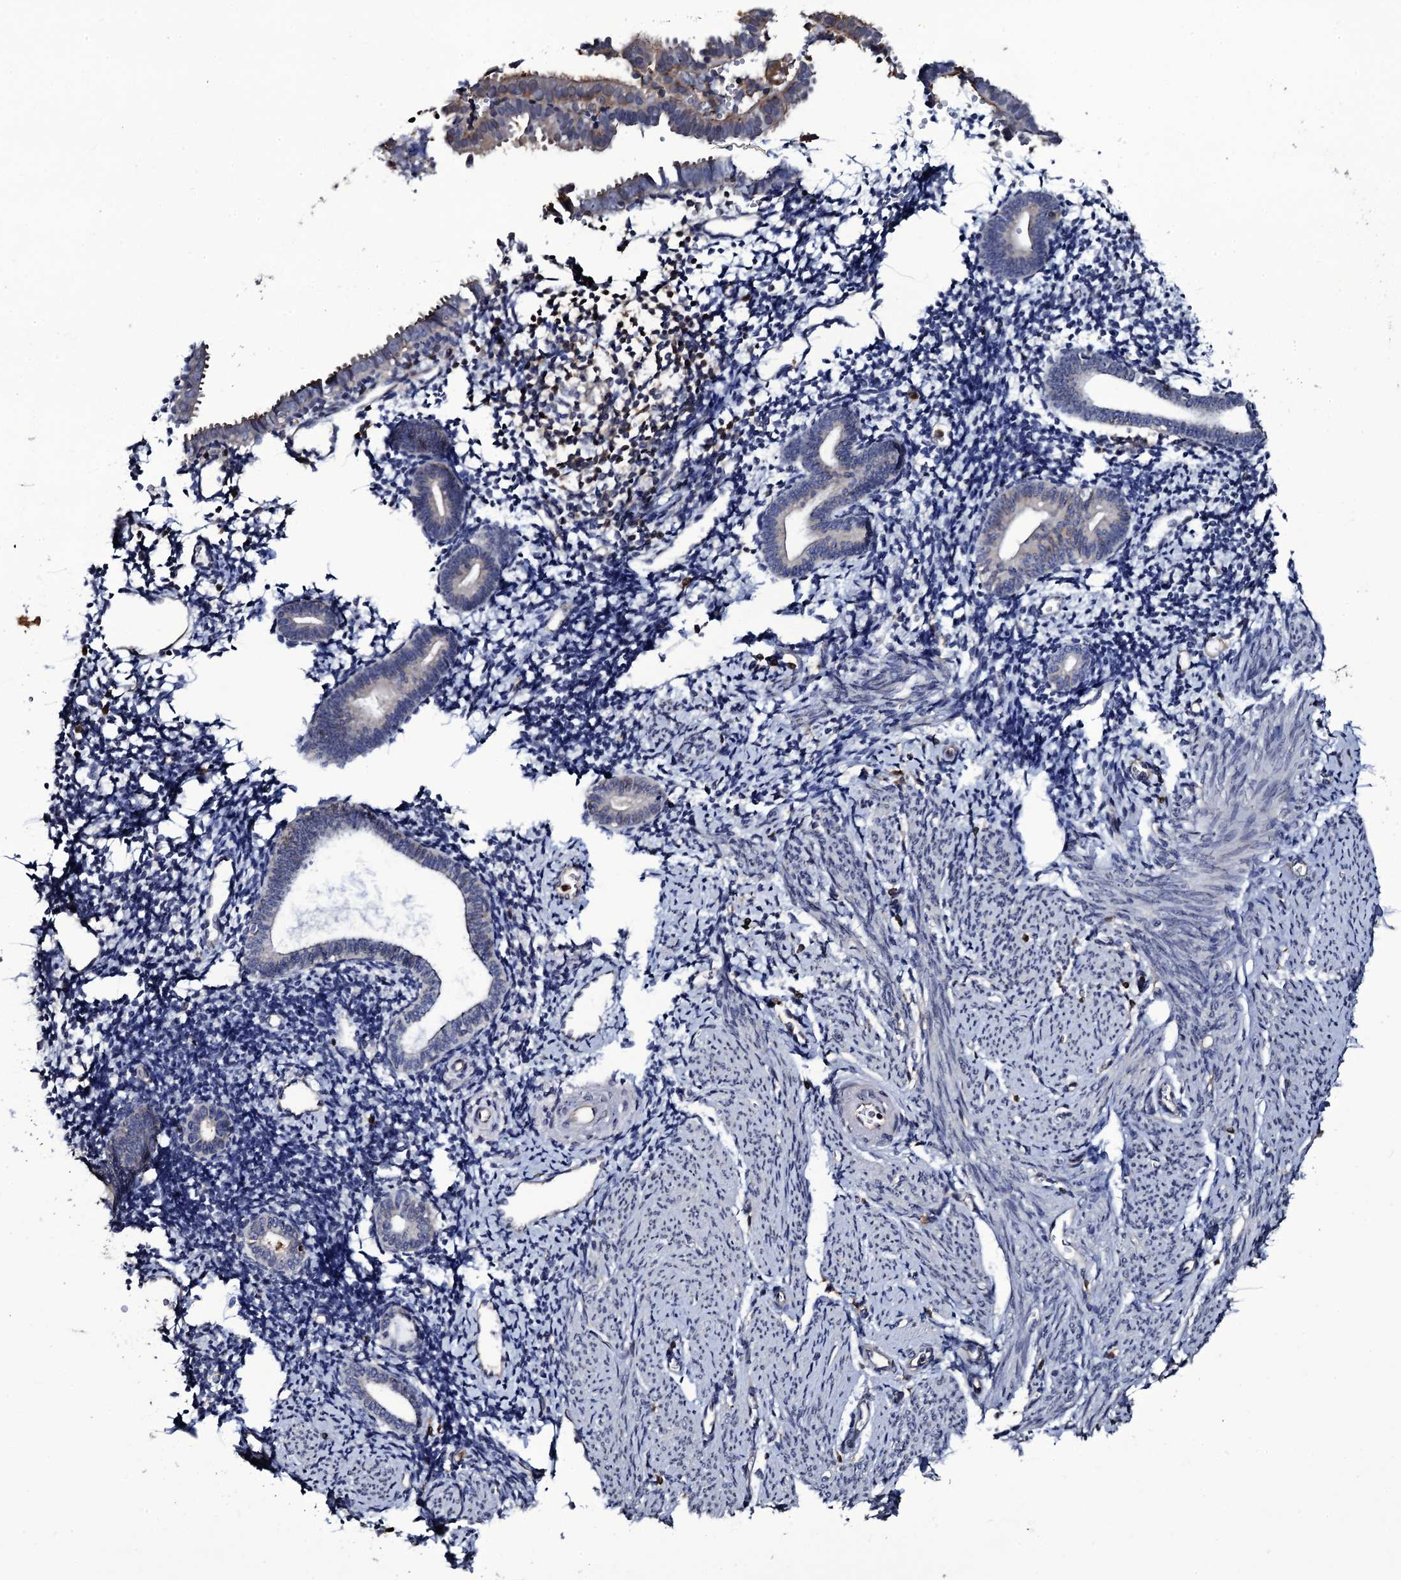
{"staining": {"intensity": "weak", "quantity": "<25%", "location": "cytoplasmic/membranous"}, "tissue": "endometrium", "cell_type": "Cells in endometrial stroma", "image_type": "normal", "snomed": [{"axis": "morphology", "description": "Normal tissue, NOS"}, {"axis": "topography", "description": "Endometrium"}], "caption": "IHC image of benign human endometrium stained for a protein (brown), which exhibits no expression in cells in endometrial stroma.", "gene": "TTC23", "patient": {"sex": "female", "age": 56}}